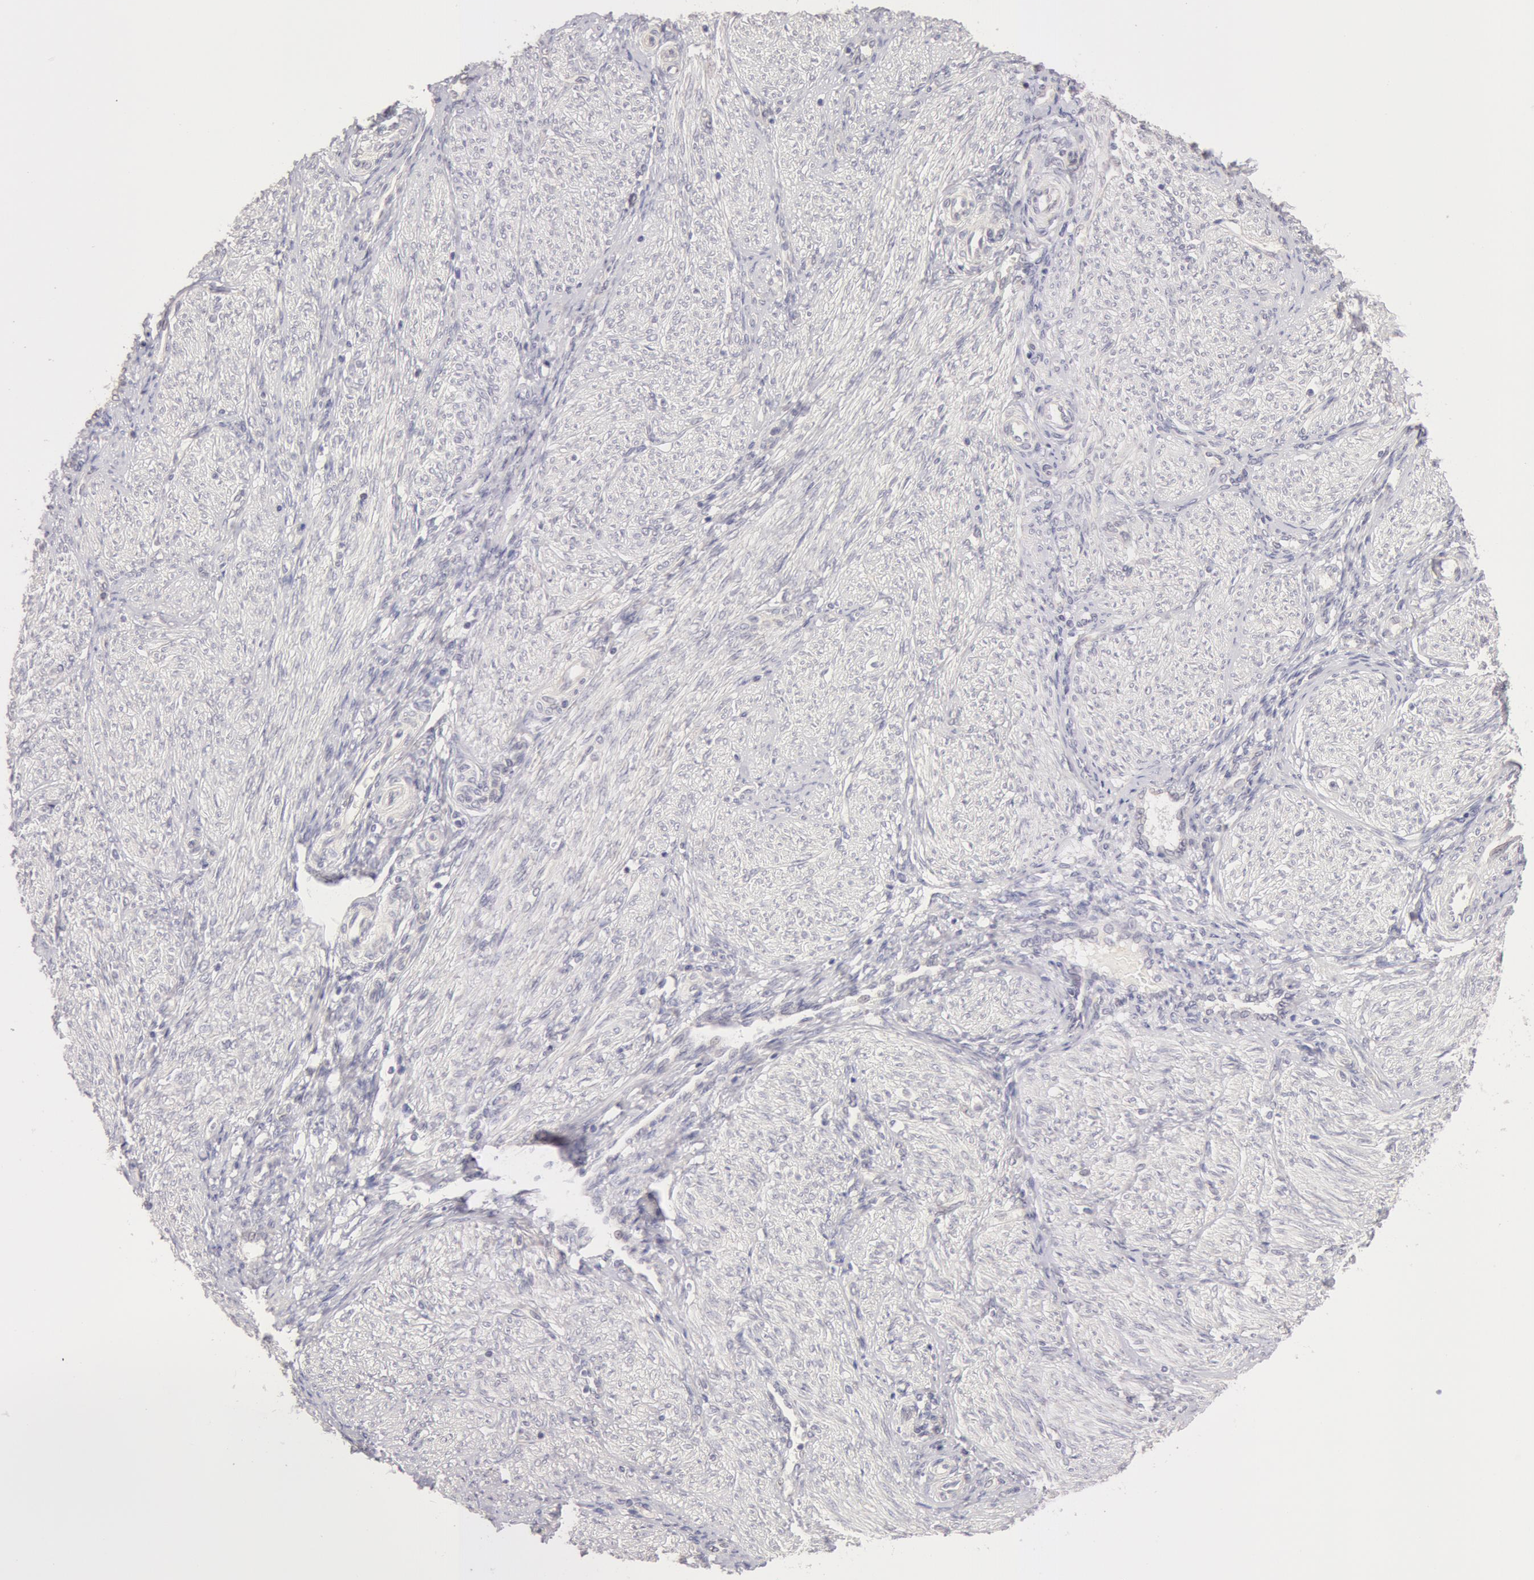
{"staining": {"intensity": "negative", "quantity": "none", "location": "none"}, "tissue": "endometrium", "cell_type": "Cells in endometrial stroma", "image_type": "normal", "snomed": [{"axis": "morphology", "description": "Normal tissue, NOS"}, {"axis": "topography", "description": "Endometrium"}], "caption": "Immunohistochemistry photomicrograph of unremarkable endometrium stained for a protein (brown), which shows no staining in cells in endometrial stroma. Brightfield microscopy of immunohistochemistry stained with DAB (brown) and hematoxylin (blue), captured at high magnification.", "gene": "ZNF597", "patient": {"sex": "female", "age": 36}}